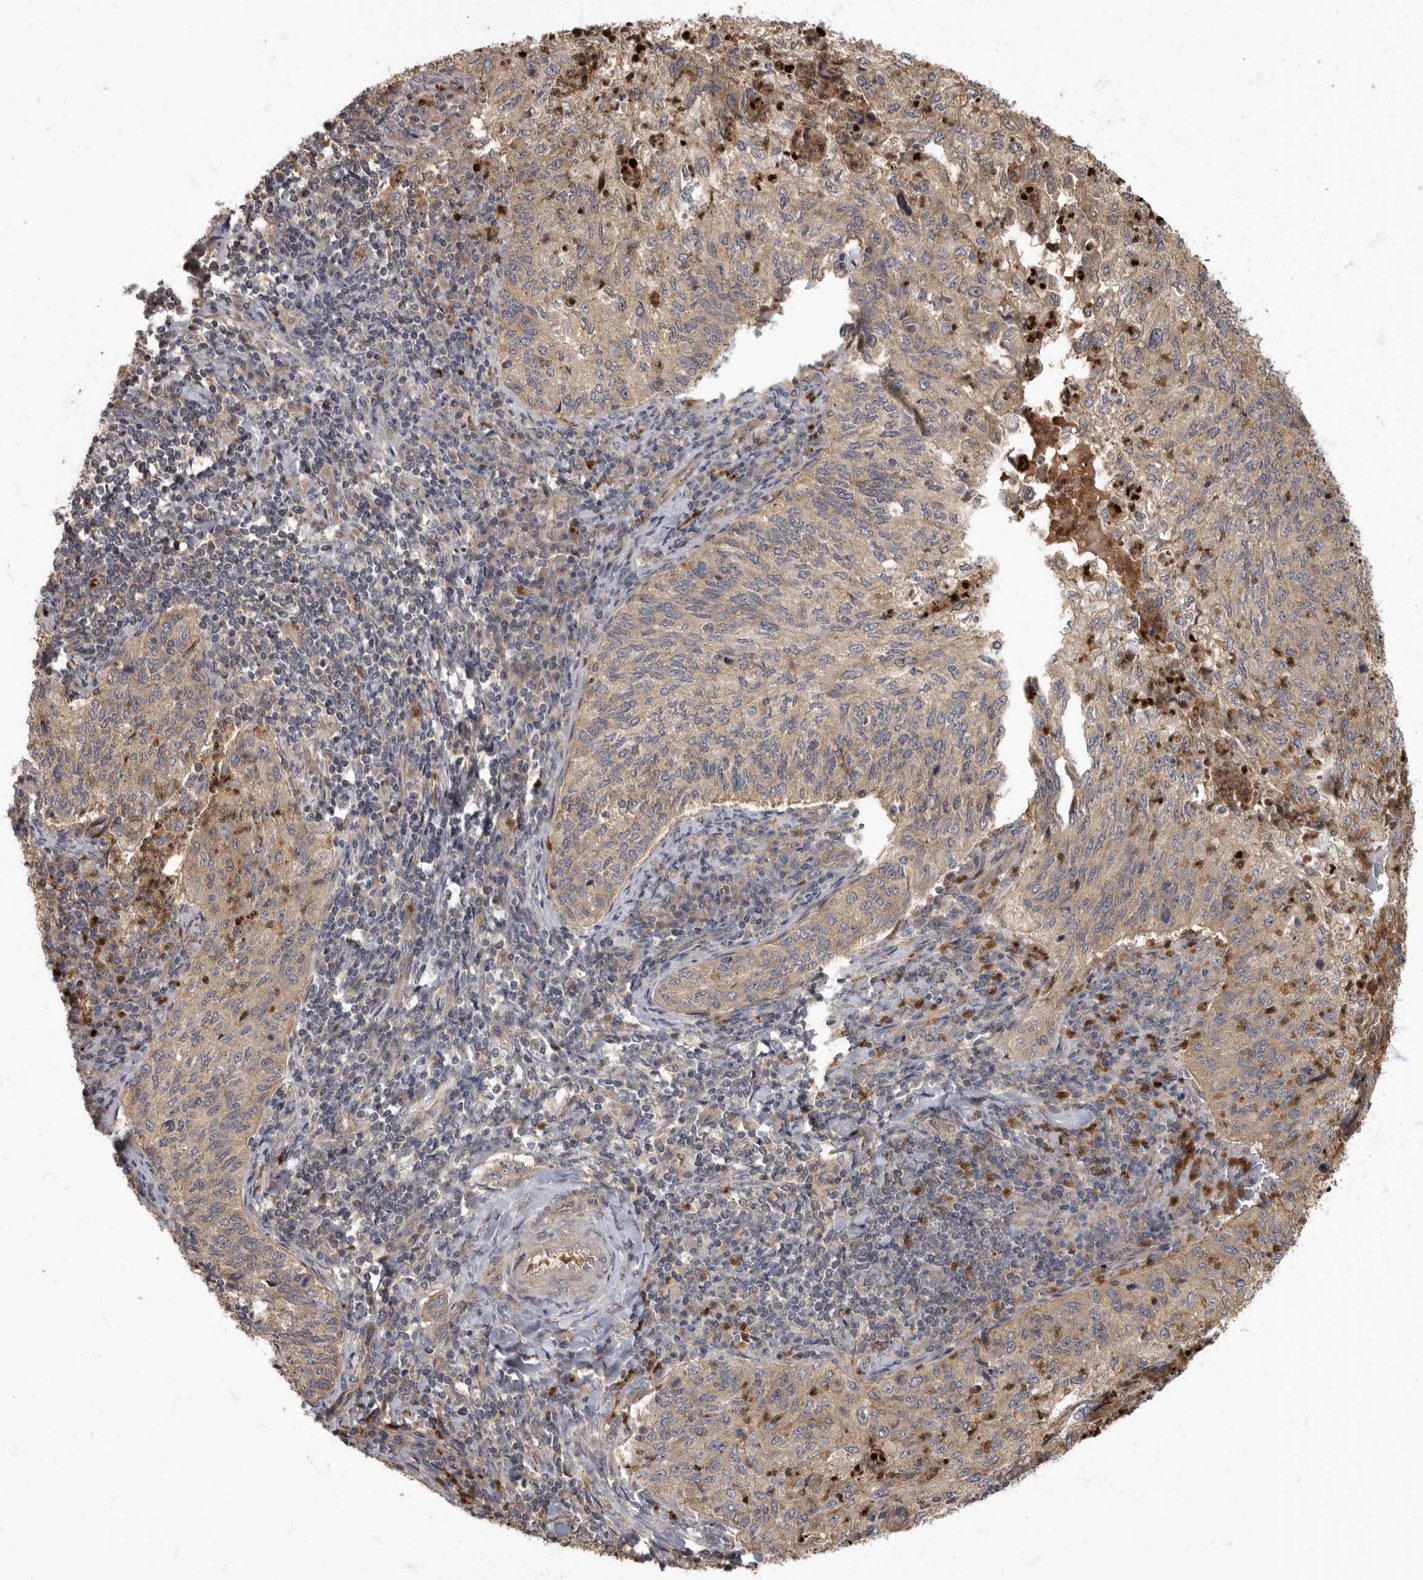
{"staining": {"intensity": "weak", "quantity": ">75%", "location": "cytoplasmic/membranous"}, "tissue": "cervical cancer", "cell_type": "Tumor cells", "image_type": "cancer", "snomed": [{"axis": "morphology", "description": "Squamous cell carcinoma, NOS"}, {"axis": "topography", "description": "Cervix"}], "caption": "Cervical cancer tissue exhibits weak cytoplasmic/membranous positivity in approximately >75% of tumor cells, visualized by immunohistochemistry. (DAB = brown stain, brightfield microscopy at high magnification).", "gene": "DAAM1", "patient": {"sex": "female", "age": 30}}